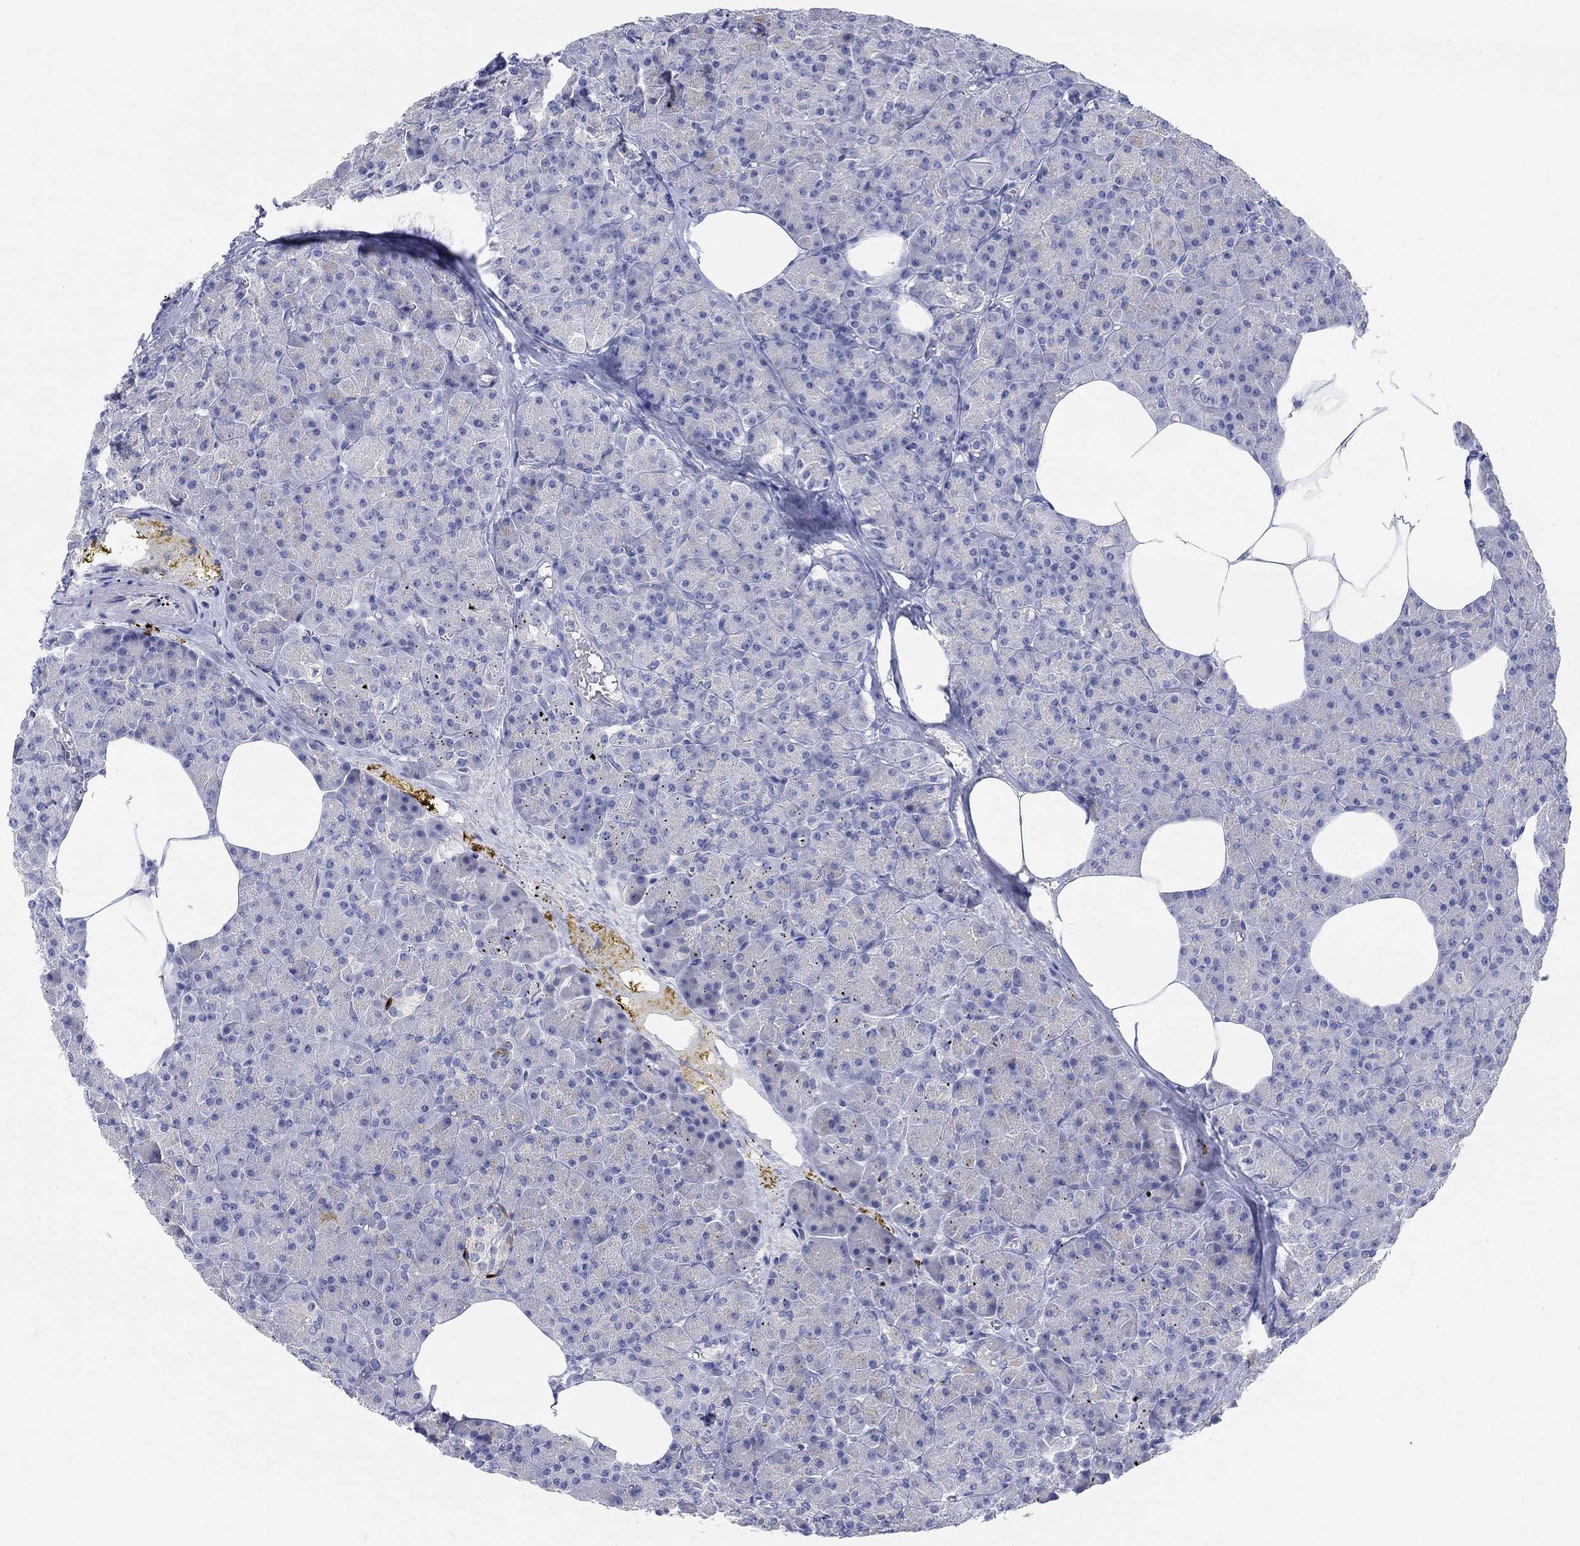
{"staining": {"intensity": "weak", "quantity": "<25%", "location": "cytoplasmic/membranous"}, "tissue": "pancreas", "cell_type": "Exocrine glandular cells", "image_type": "normal", "snomed": [{"axis": "morphology", "description": "Normal tissue, NOS"}, {"axis": "topography", "description": "Pancreas"}], "caption": "The IHC photomicrograph has no significant positivity in exocrine glandular cells of pancreas. (Stains: DAB IHC with hematoxylin counter stain, Microscopy: brightfield microscopy at high magnification).", "gene": "NAV3", "patient": {"sex": "female", "age": 45}}